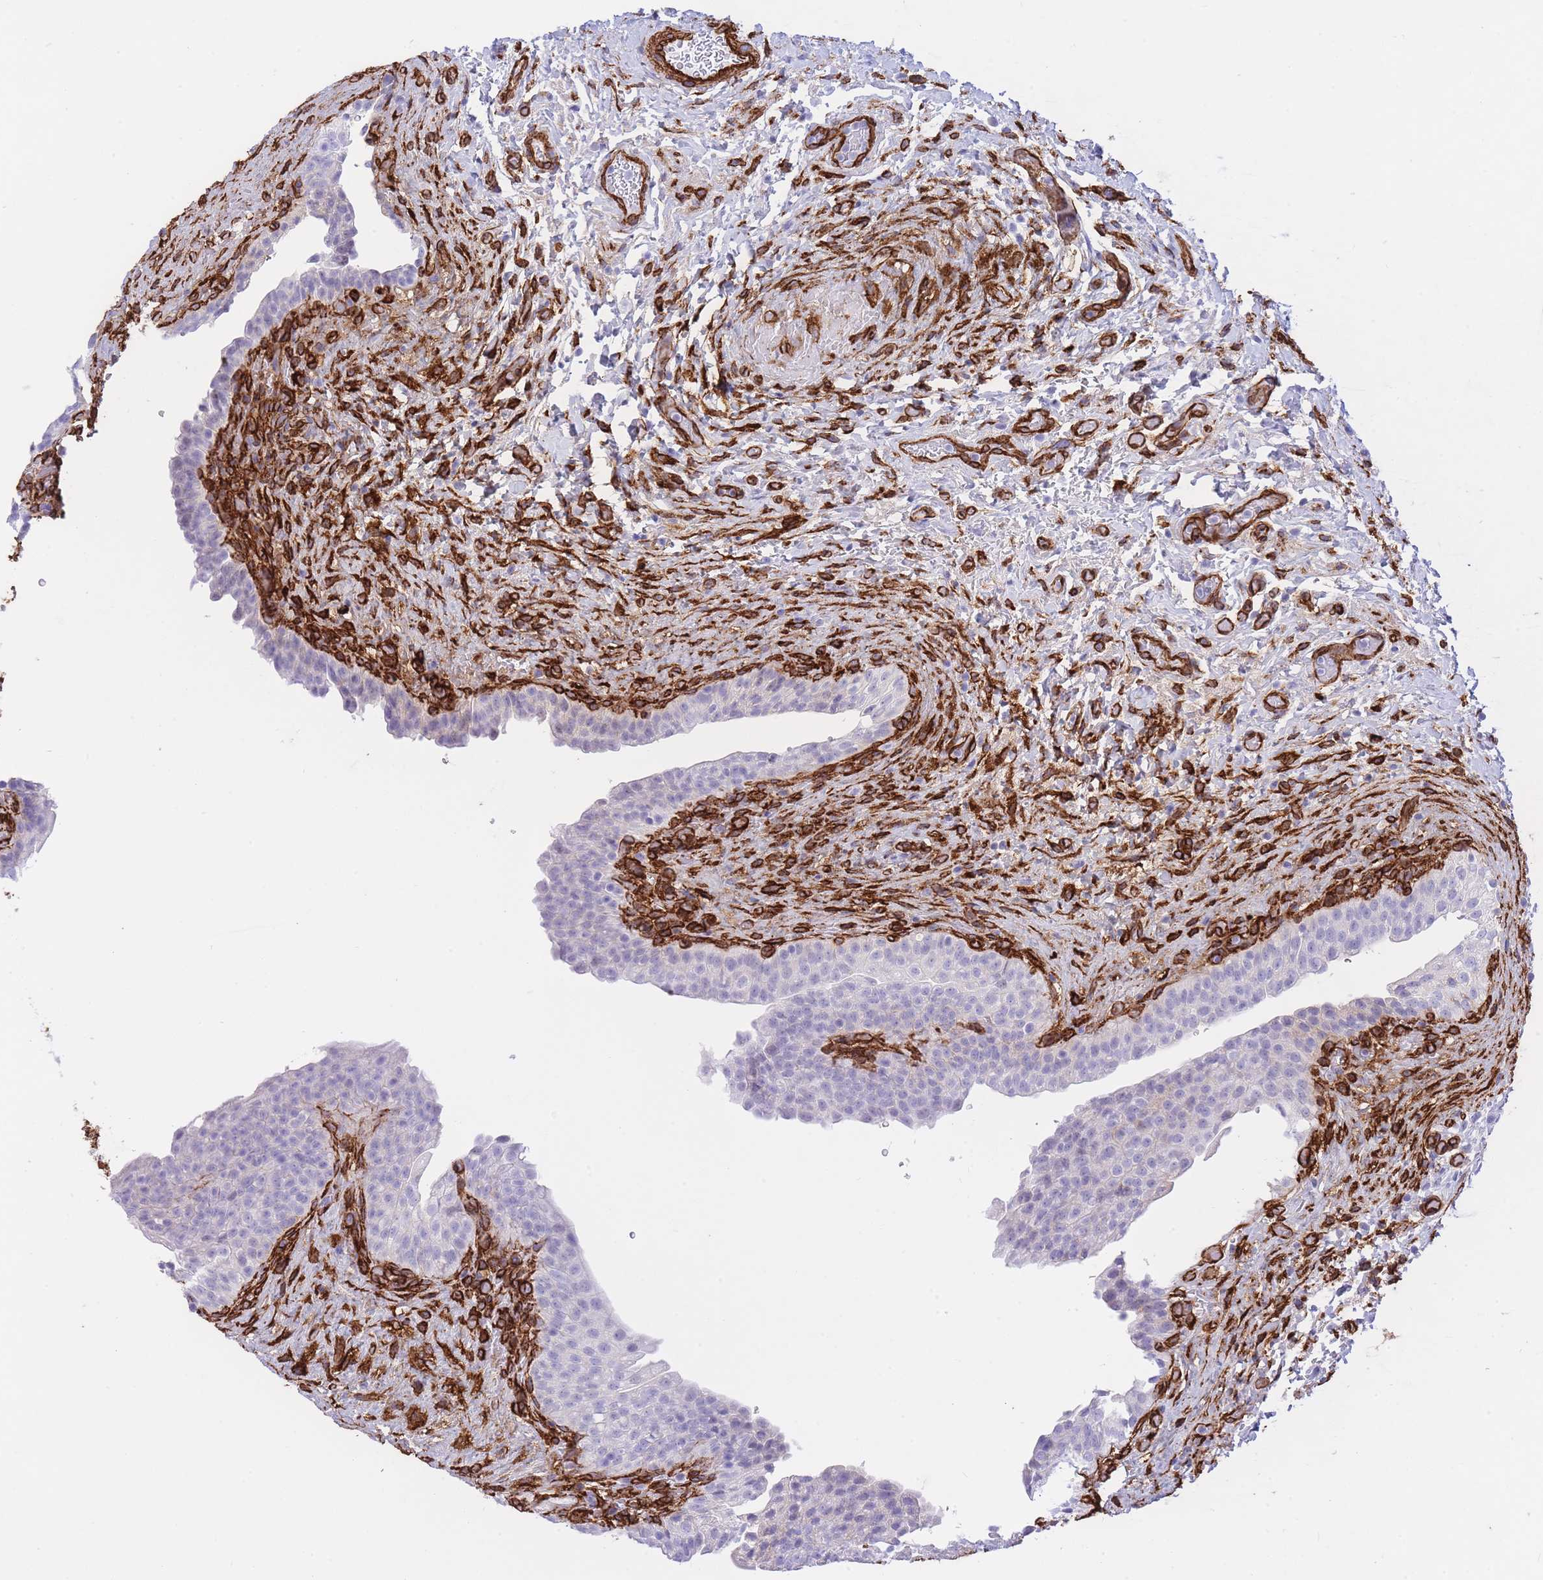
{"staining": {"intensity": "negative", "quantity": "none", "location": "none"}, "tissue": "urinary bladder", "cell_type": "Urothelial cells", "image_type": "normal", "snomed": [{"axis": "morphology", "description": "Normal tissue, NOS"}, {"axis": "topography", "description": "Urinary bladder"}], "caption": "Immunohistochemistry (IHC) photomicrograph of benign urinary bladder: urinary bladder stained with DAB reveals no significant protein staining in urothelial cells.", "gene": "CAVIN1", "patient": {"sex": "male", "age": 69}}